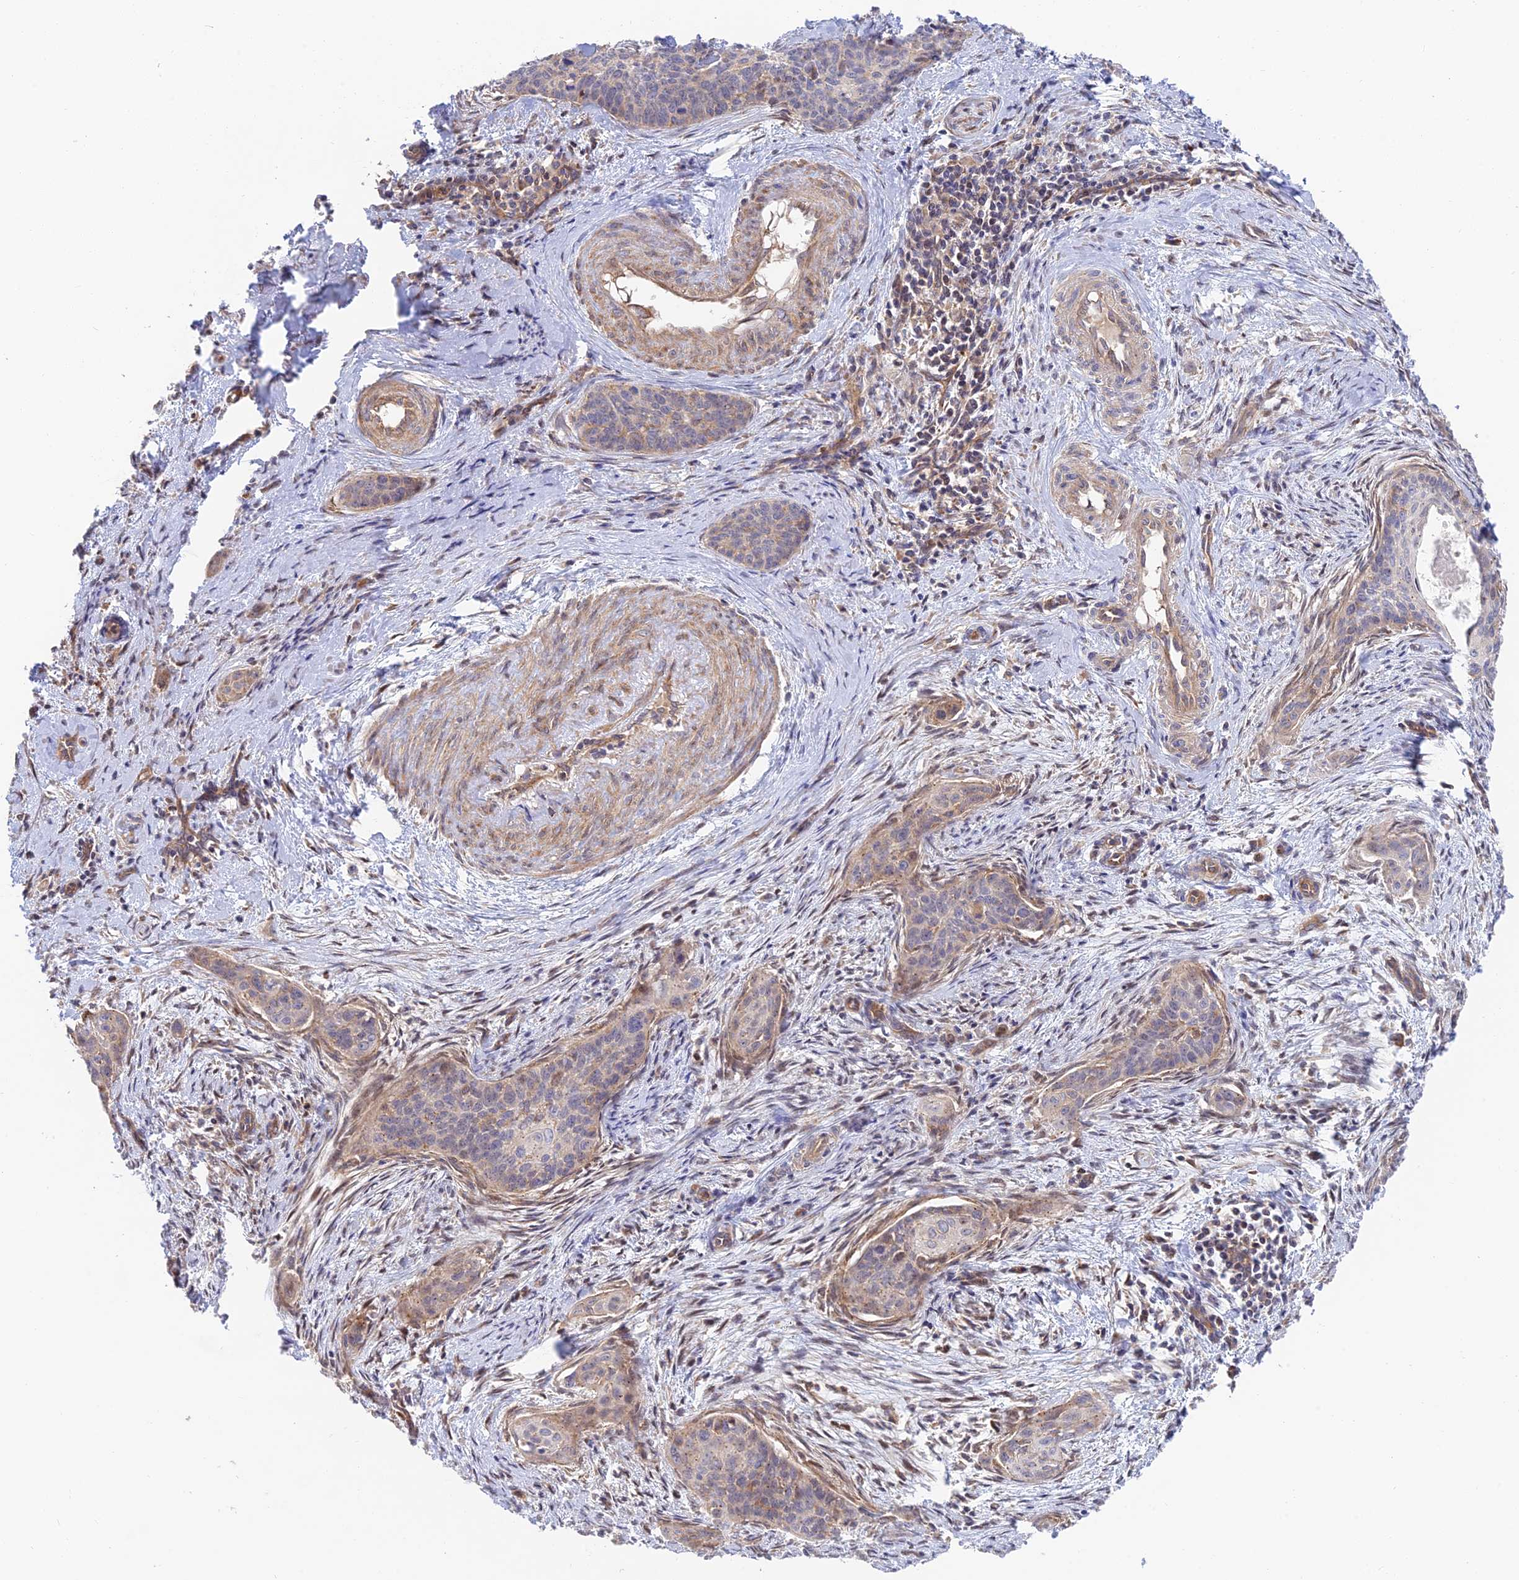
{"staining": {"intensity": "negative", "quantity": "none", "location": "none"}, "tissue": "cervical cancer", "cell_type": "Tumor cells", "image_type": "cancer", "snomed": [{"axis": "morphology", "description": "Squamous cell carcinoma, NOS"}, {"axis": "topography", "description": "Cervix"}], "caption": "Immunohistochemistry of squamous cell carcinoma (cervical) reveals no staining in tumor cells.", "gene": "KCNAB1", "patient": {"sex": "female", "age": 33}}